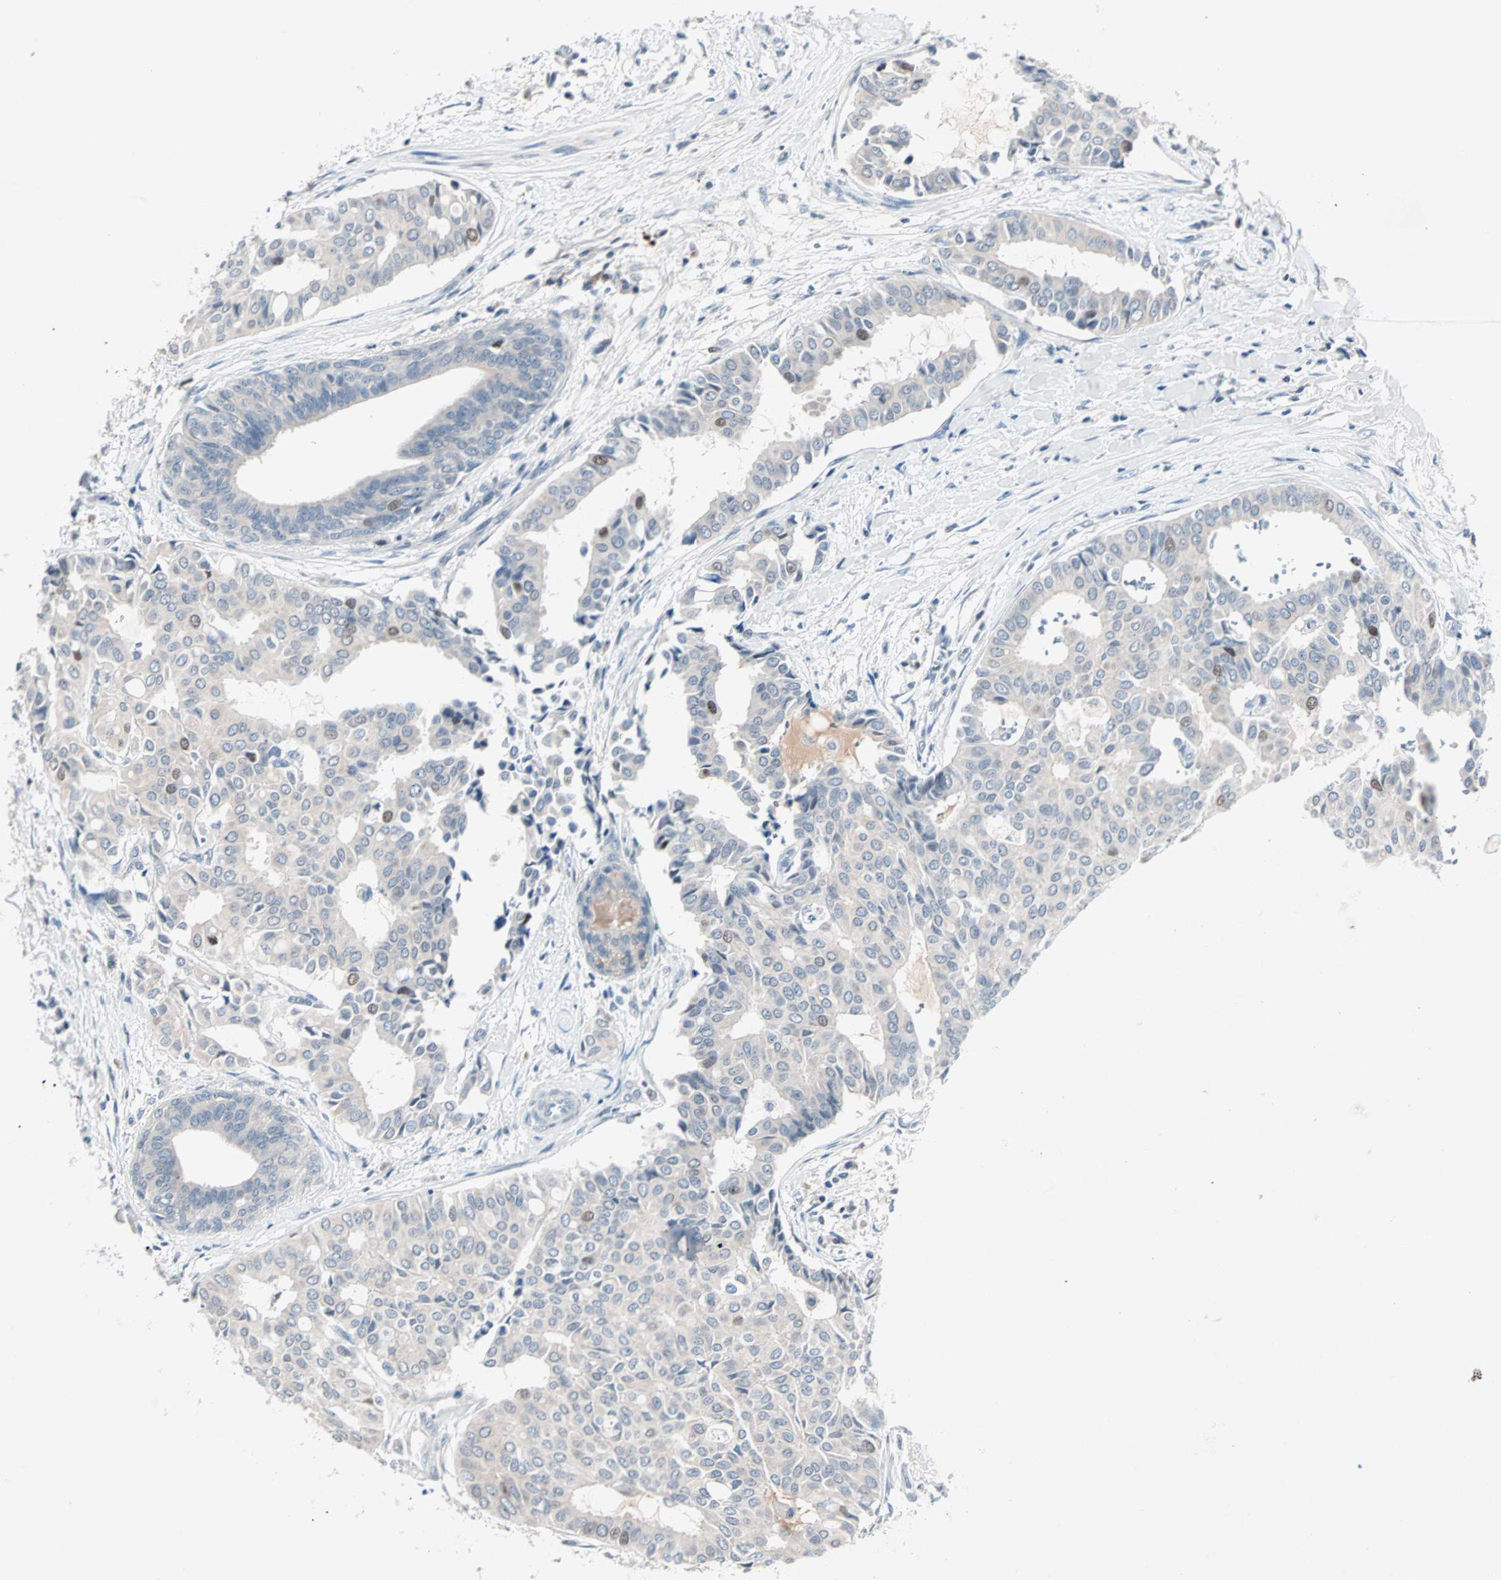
{"staining": {"intensity": "strong", "quantity": "<25%", "location": "nuclear"}, "tissue": "head and neck cancer", "cell_type": "Tumor cells", "image_type": "cancer", "snomed": [{"axis": "morphology", "description": "Adenocarcinoma, NOS"}, {"axis": "topography", "description": "Salivary gland"}, {"axis": "topography", "description": "Head-Neck"}], "caption": "Immunohistochemical staining of human head and neck cancer (adenocarcinoma) reveals medium levels of strong nuclear protein positivity in approximately <25% of tumor cells. (DAB IHC, brown staining for protein, blue staining for nuclei).", "gene": "CCNE2", "patient": {"sex": "female", "age": 59}}